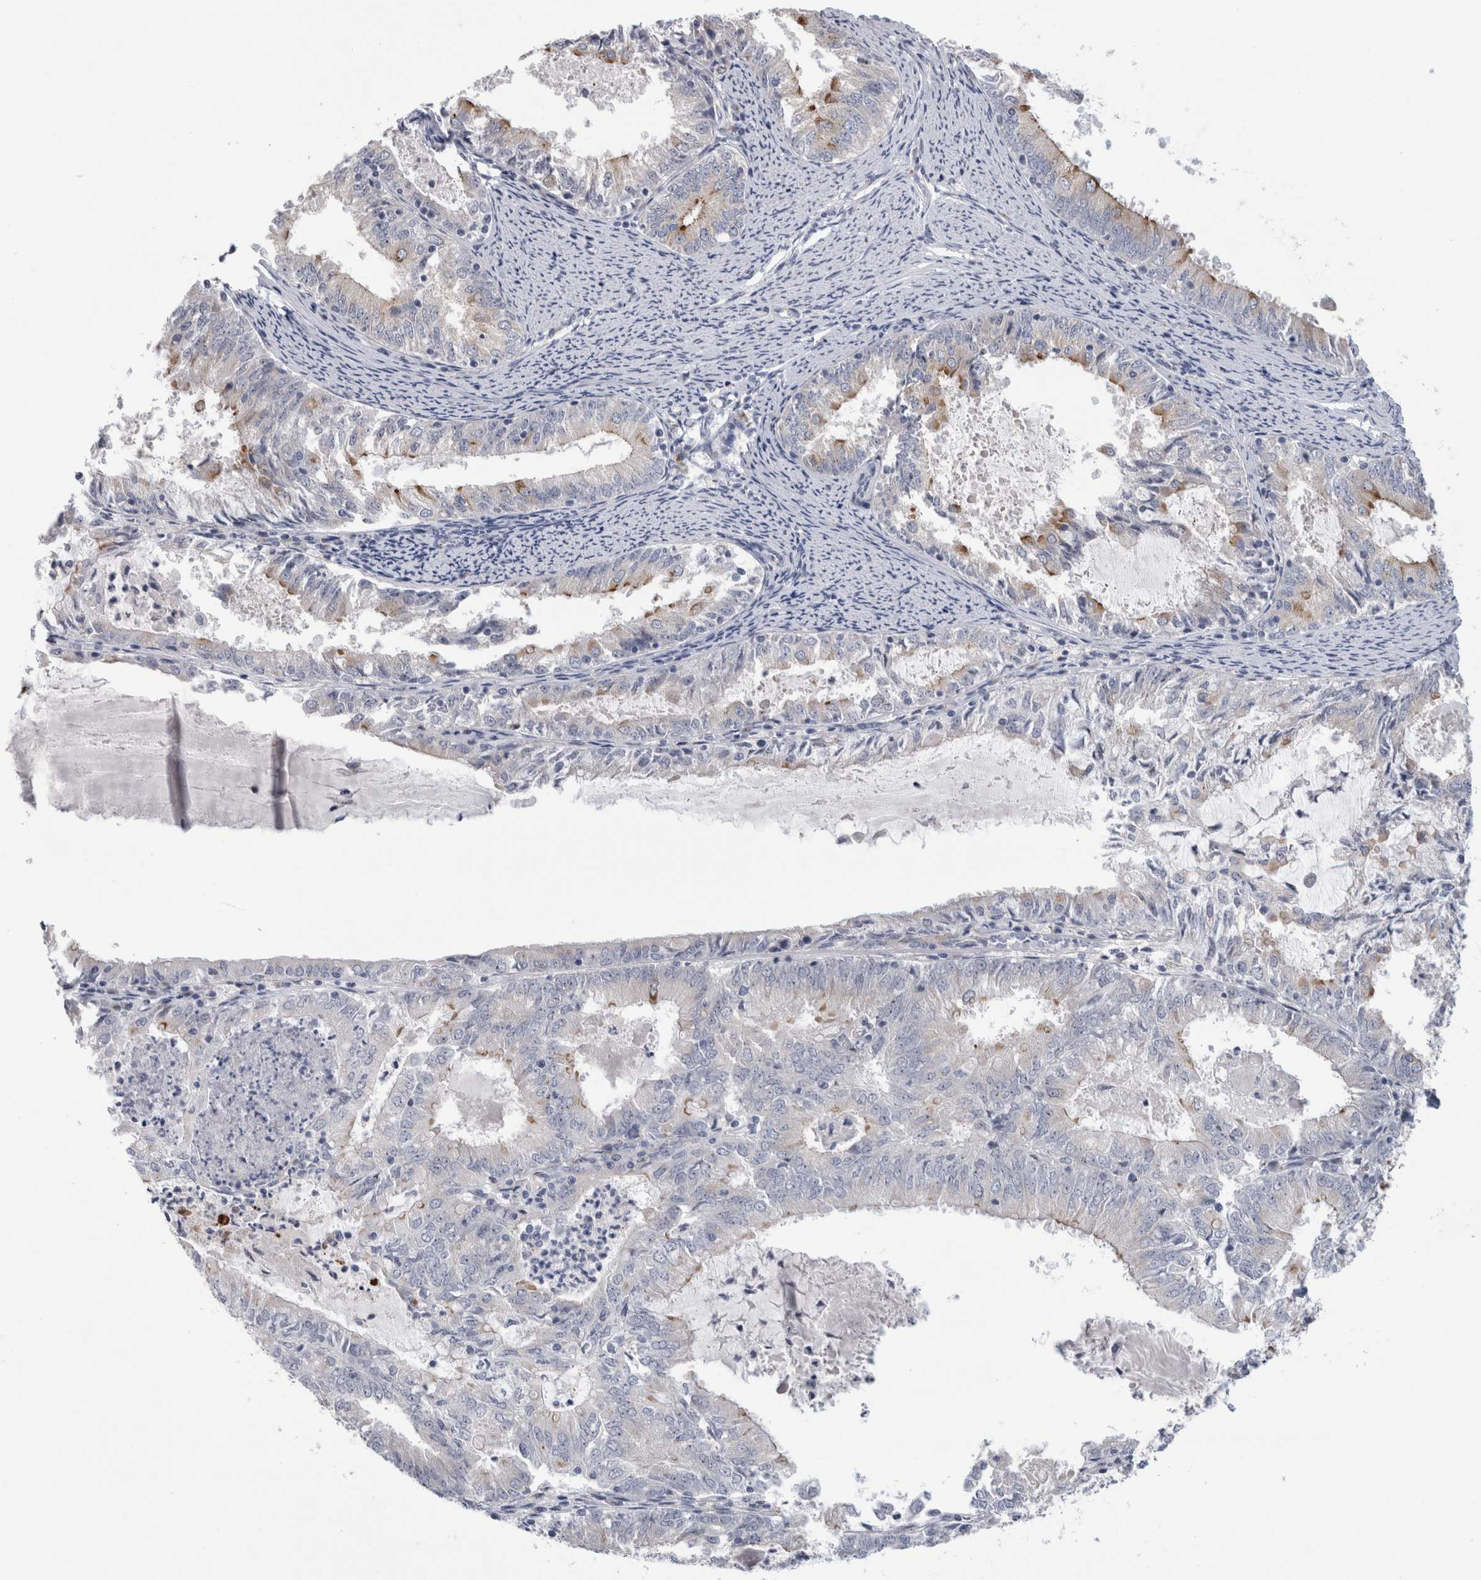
{"staining": {"intensity": "moderate", "quantity": "<25%", "location": "cytoplasmic/membranous"}, "tissue": "endometrial cancer", "cell_type": "Tumor cells", "image_type": "cancer", "snomed": [{"axis": "morphology", "description": "Adenocarcinoma, NOS"}, {"axis": "topography", "description": "Endometrium"}], "caption": "About <25% of tumor cells in endometrial cancer (adenocarcinoma) demonstrate moderate cytoplasmic/membranous protein staining as visualized by brown immunohistochemical staining.", "gene": "AKAP9", "patient": {"sex": "female", "age": 57}}